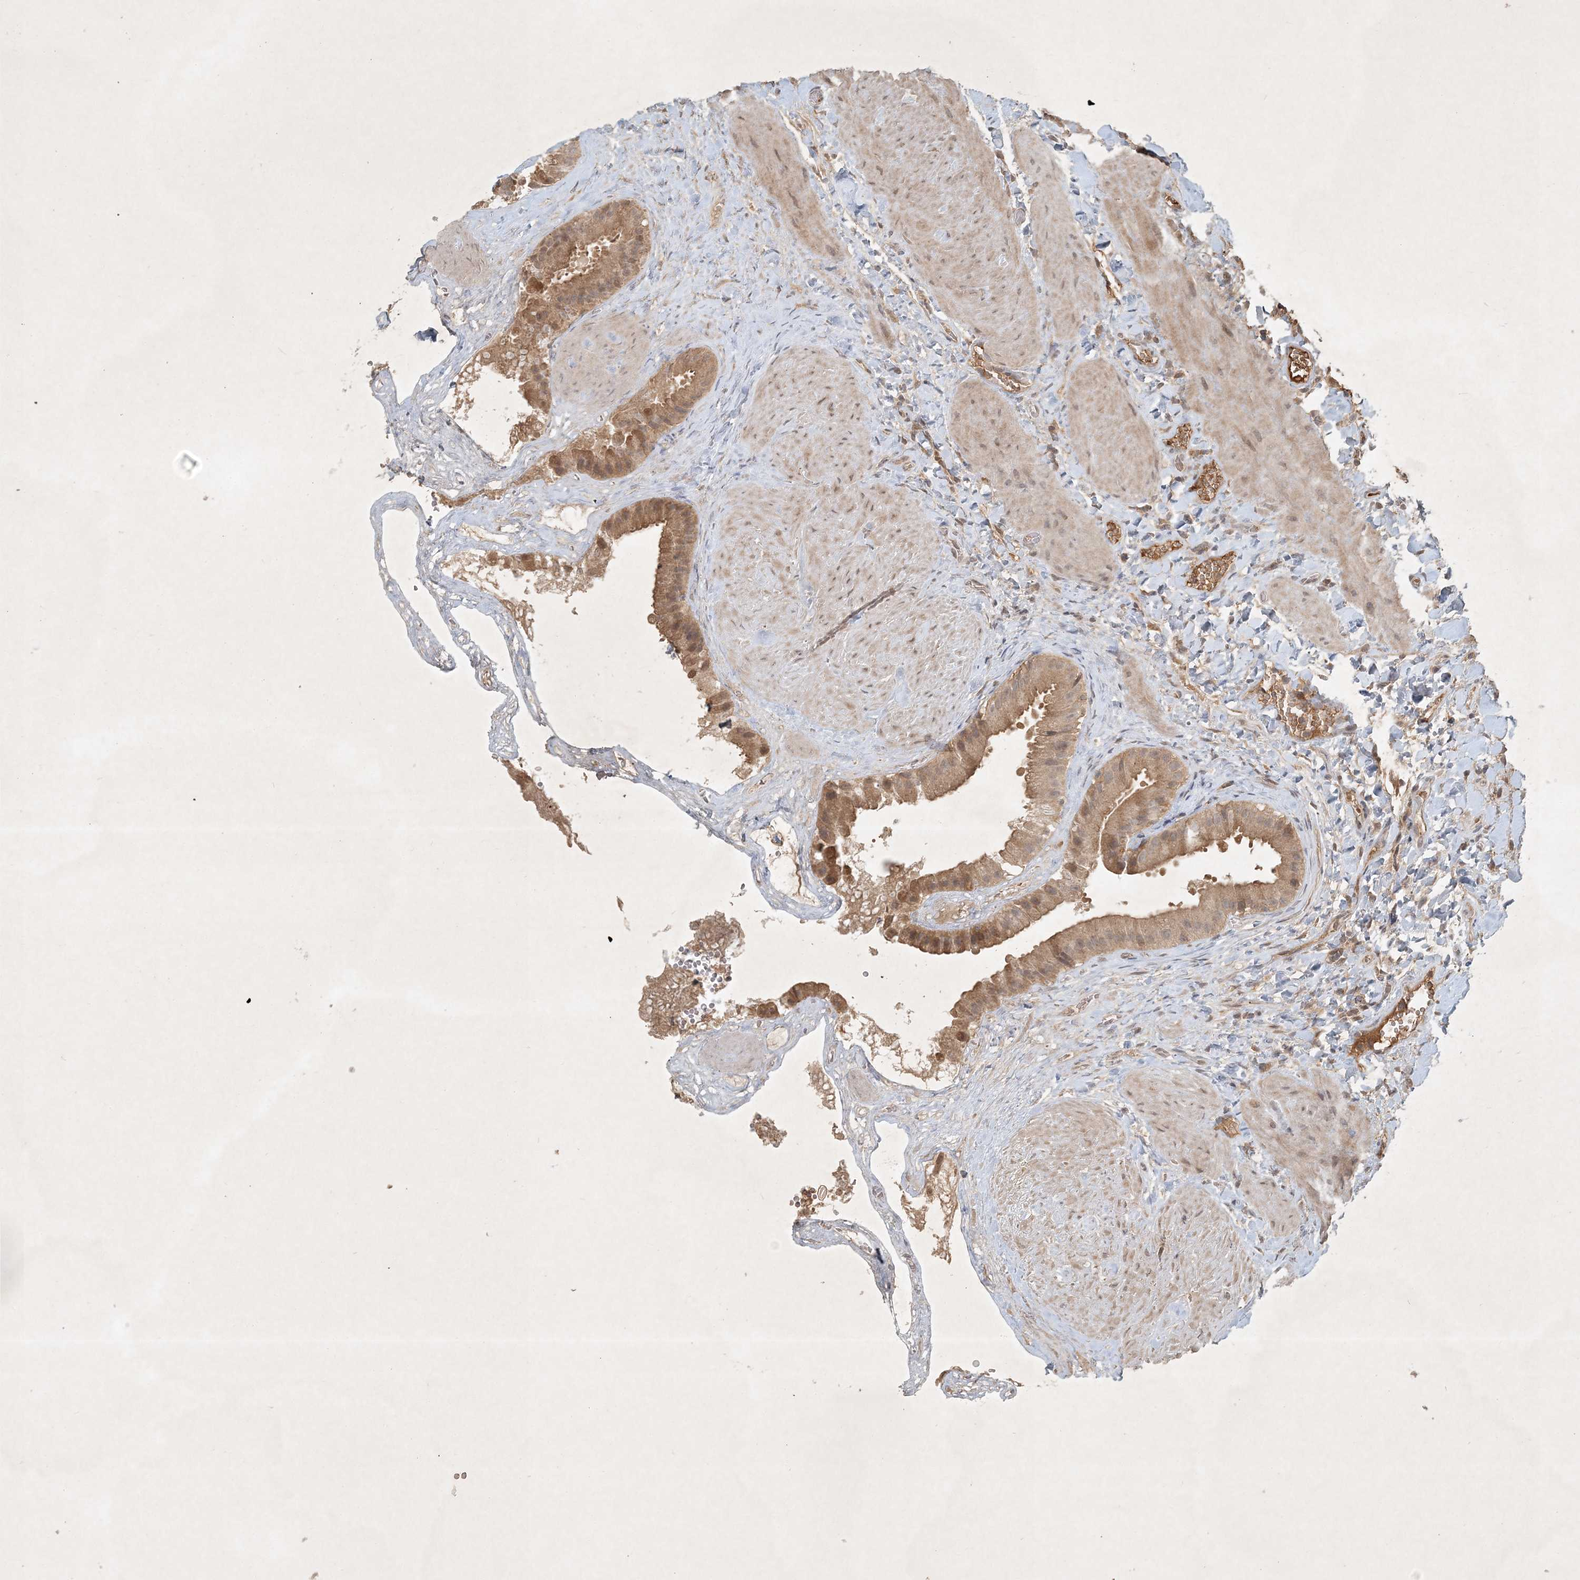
{"staining": {"intensity": "moderate", "quantity": ">75%", "location": "cytoplasmic/membranous"}, "tissue": "gallbladder", "cell_type": "Glandular cells", "image_type": "normal", "snomed": [{"axis": "morphology", "description": "Normal tissue, NOS"}, {"axis": "topography", "description": "Gallbladder"}], "caption": "Brown immunohistochemical staining in normal gallbladder reveals moderate cytoplasmic/membranous expression in about >75% of glandular cells. The staining was performed using DAB (3,3'-diaminobenzidine), with brown indicating positive protein expression. Nuclei are stained blue with hematoxylin.", "gene": "TNFAIP6", "patient": {"sex": "male", "age": 55}}